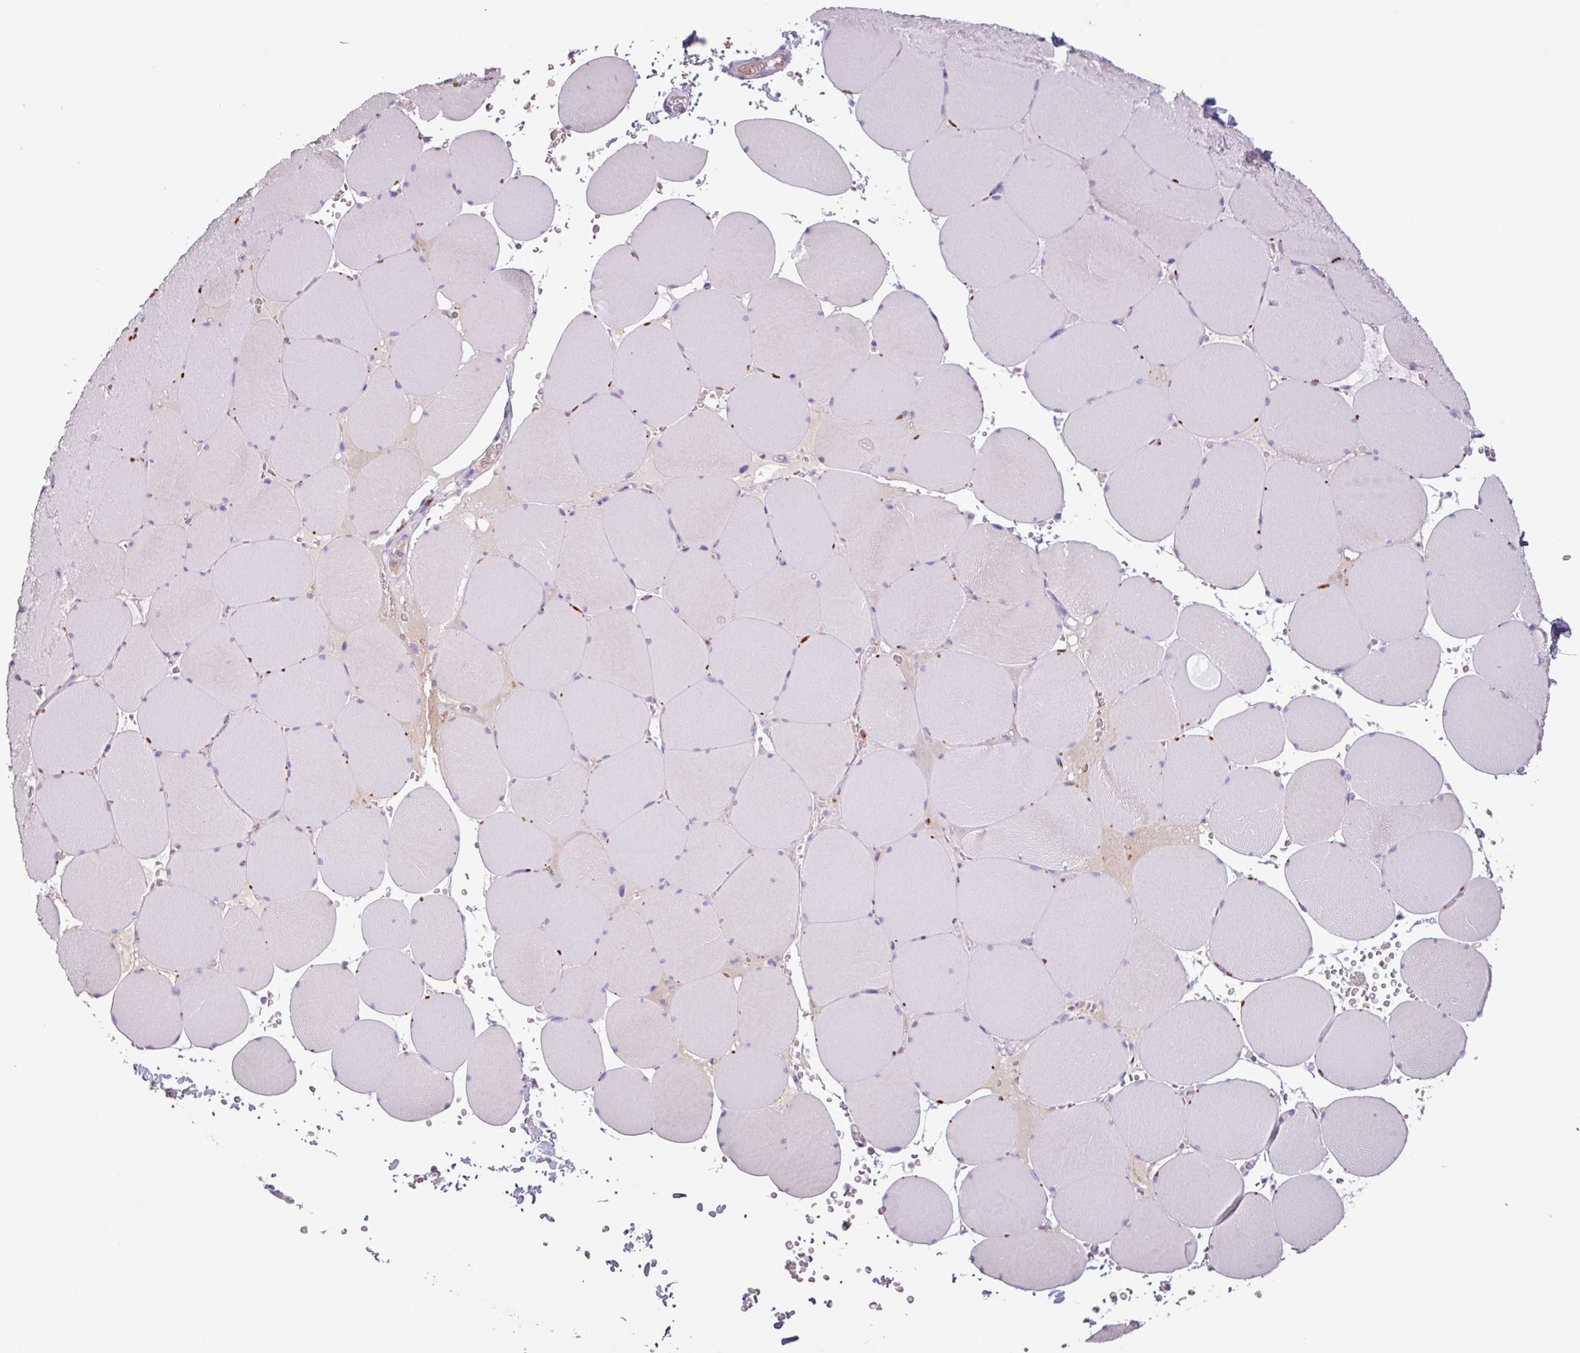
{"staining": {"intensity": "negative", "quantity": "none", "location": "none"}, "tissue": "skeletal muscle", "cell_type": "Myocytes", "image_type": "normal", "snomed": [{"axis": "morphology", "description": "Normal tissue, NOS"}, {"axis": "topography", "description": "Skeletal muscle"}, {"axis": "topography", "description": "Head-Neck"}], "caption": "Myocytes are negative for protein expression in normal human skeletal muscle. Brightfield microscopy of immunohistochemistry (IHC) stained with DAB (3,3'-diaminobenzidine) (brown) and hematoxylin (blue), captured at high magnification.", "gene": "C4A", "patient": {"sex": "male", "age": 66}}